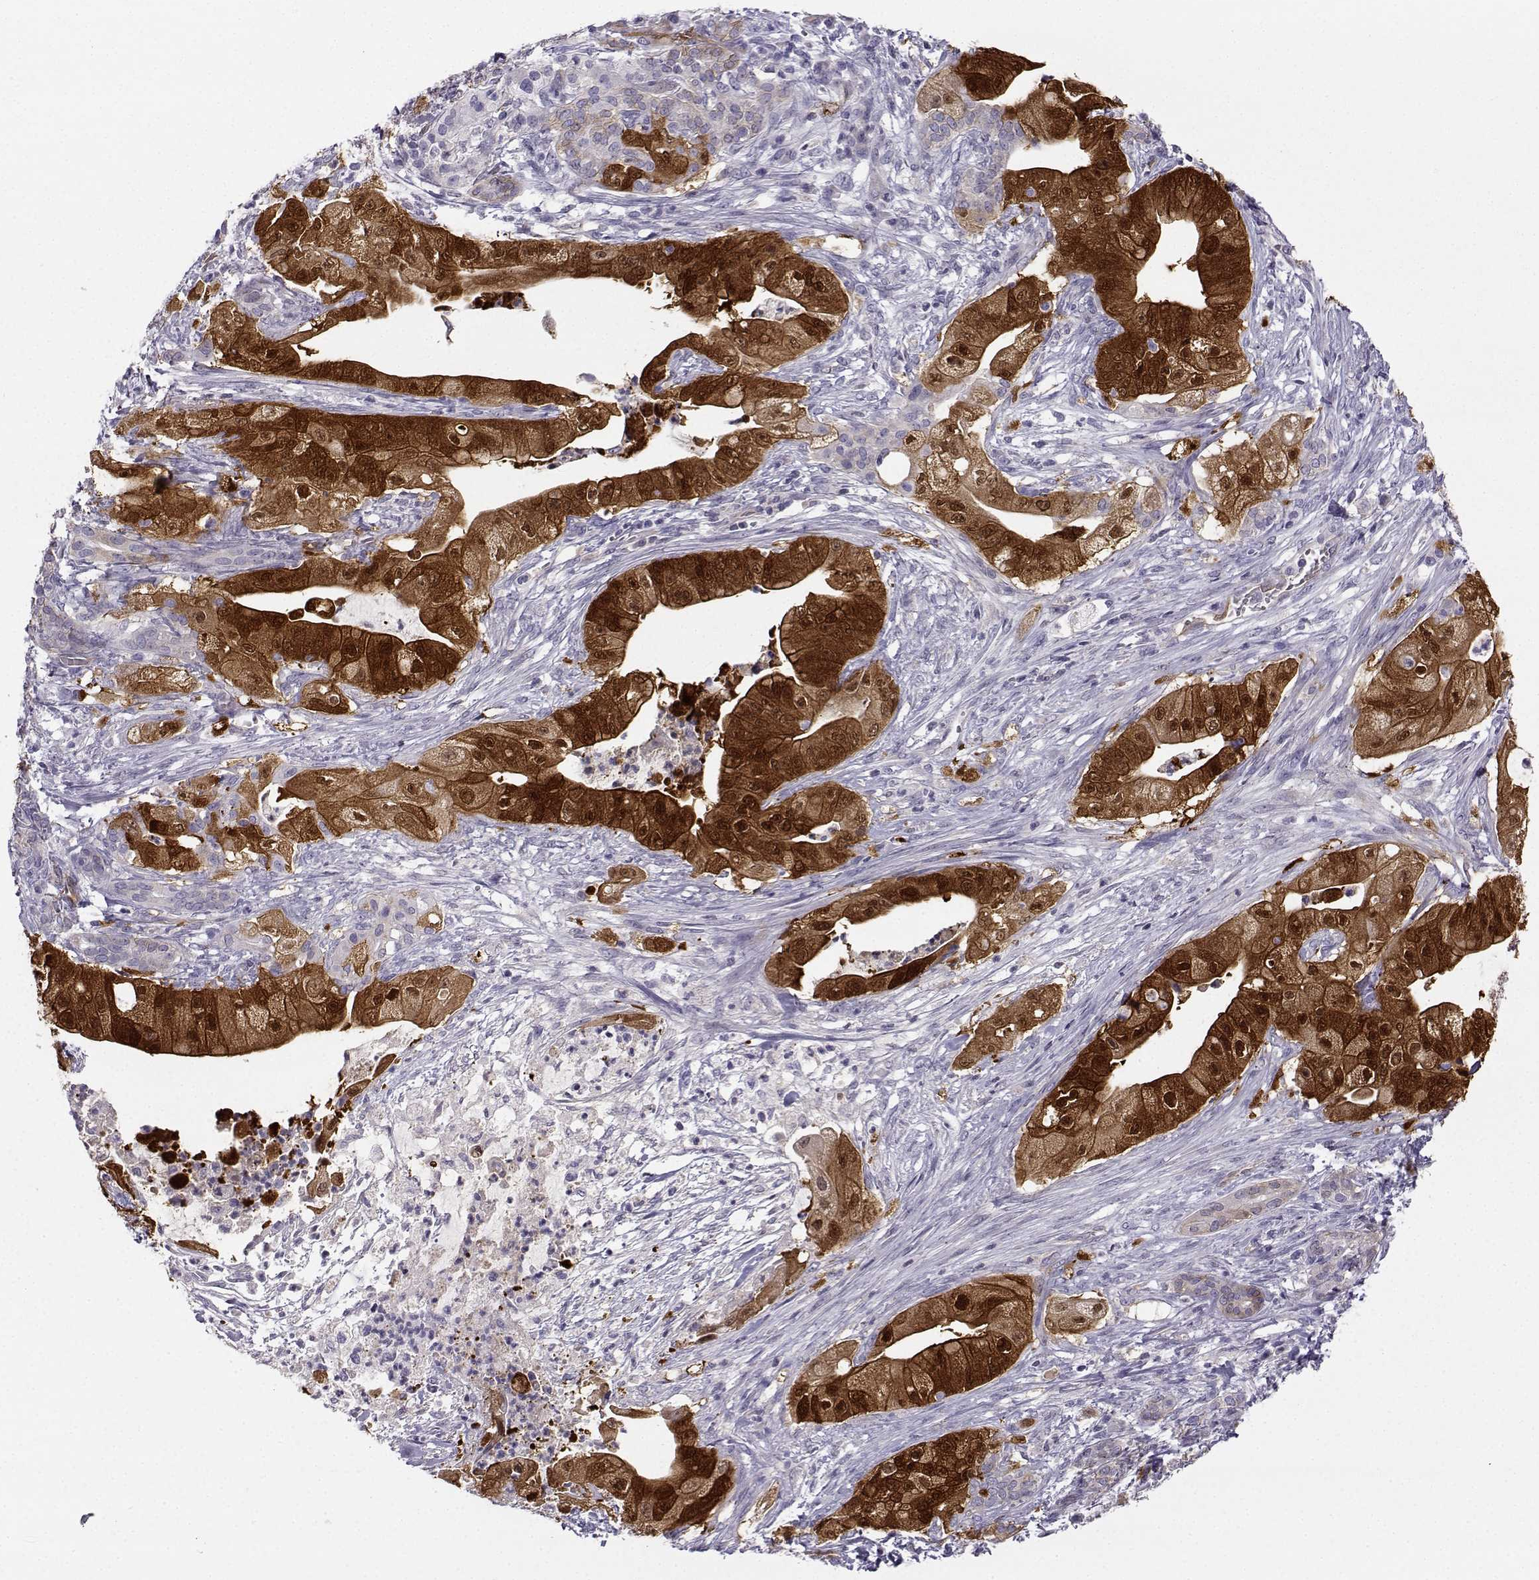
{"staining": {"intensity": "strong", "quantity": "25%-75%", "location": "cytoplasmic/membranous"}, "tissue": "pancreatic cancer", "cell_type": "Tumor cells", "image_type": "cancer", "snomed": [{"axis": "morphology", "description": "Normal tissue, NOS"}, {"axis": "morphology", "description": "Inflammation, NOS"}, {"axis": "morphology", "description": "Adenocarcinoma, NOS"}, {"axis": "topography", "description": "Pancreas"}], "caption": "Immunohistochemical staining of pancreatic cancer (adenocarcinoma) shows strong cytoplasmic/membranous protein staining in about 25%-75% of tumor cells. The staining is performed using DAB brown chromogen to label protein expression. The nuclei are counter-stained blue using hematoxylin.", "gene": "NQO1", "patient": {"sex": "male", "age": 57}}